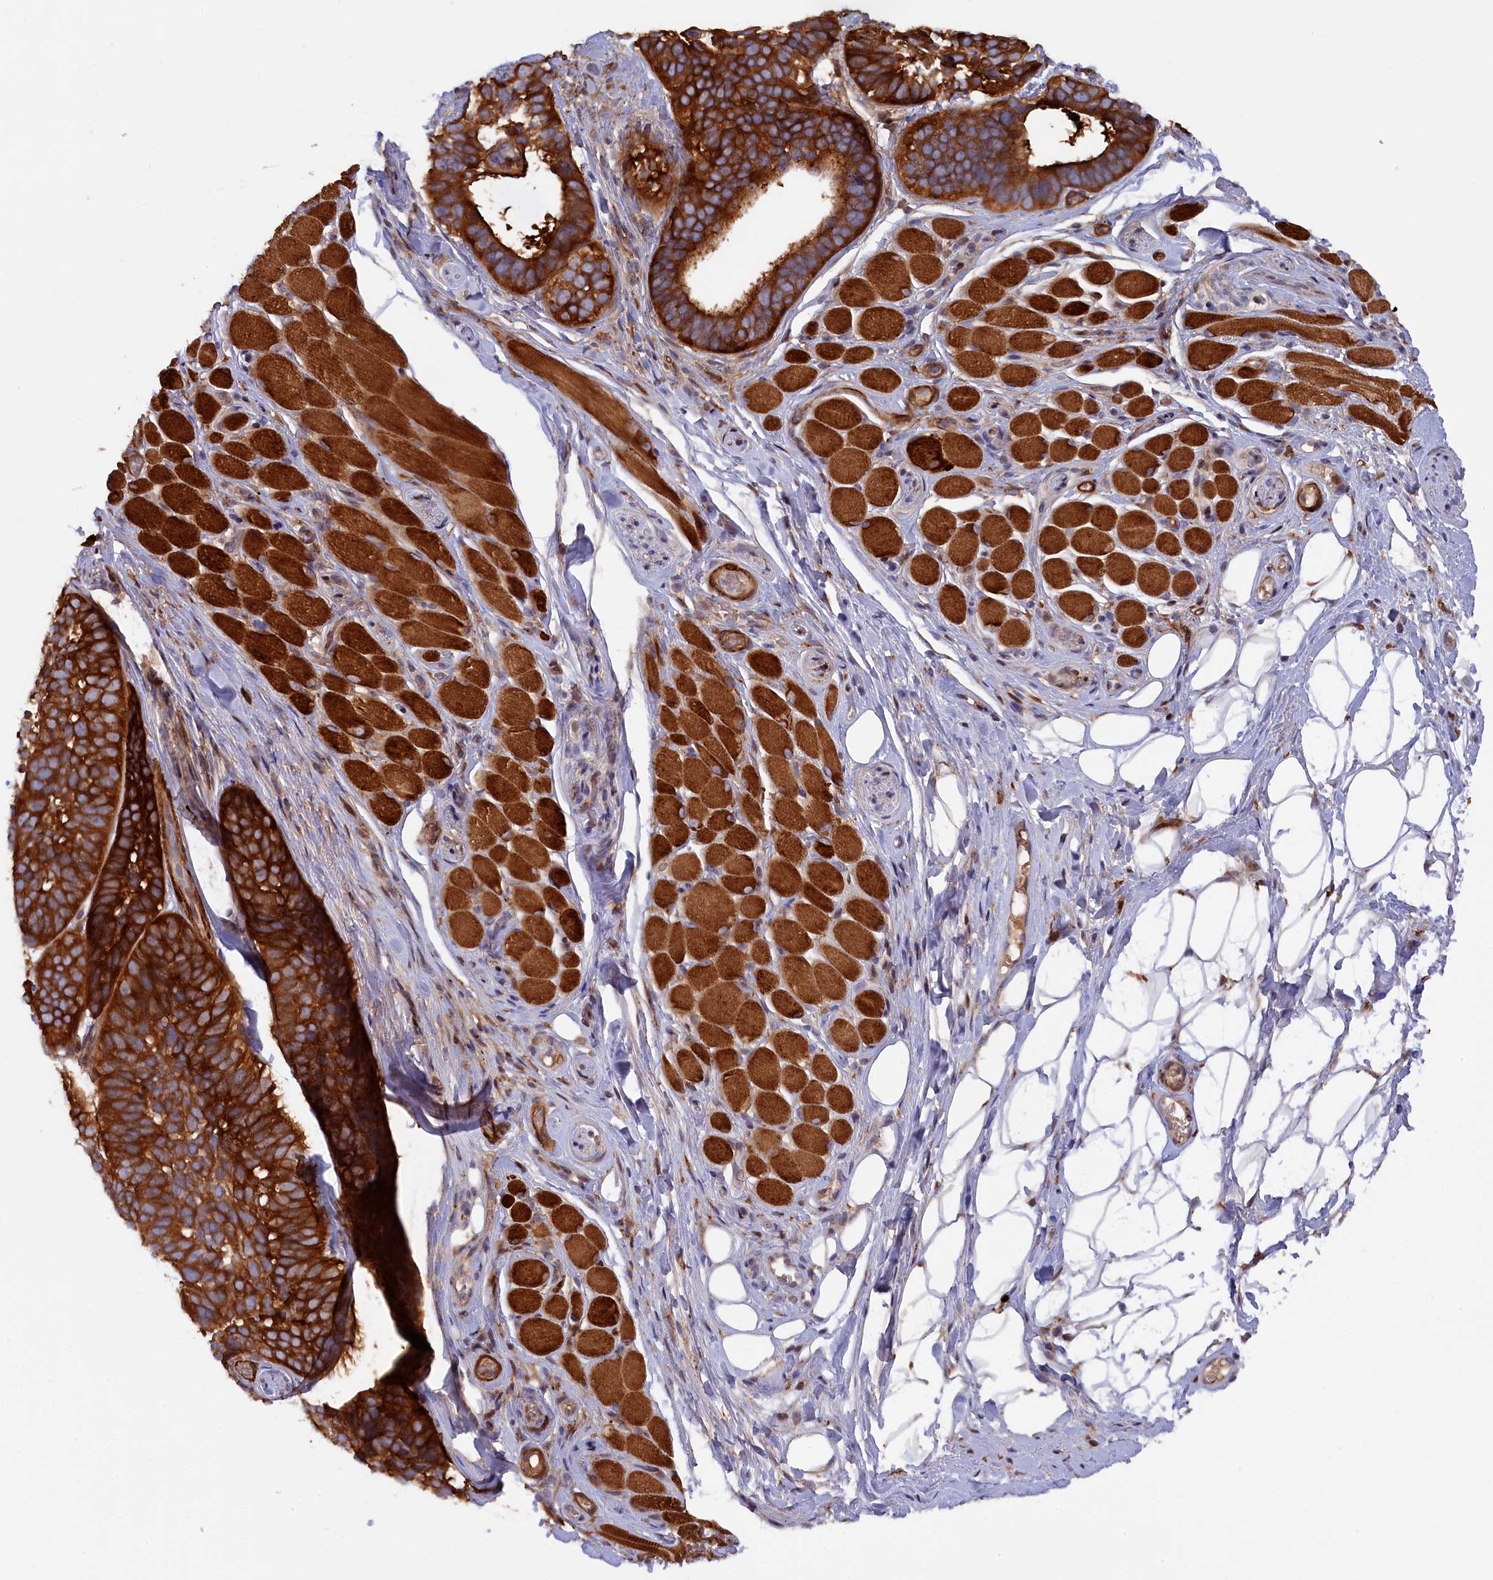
{"staining": {"intensity": "strong", "quantity": ">75%", "location": "cytoplasmic/membranous"}, "tissue": "skin cancer", "cell_type": "Tumor cells", "image_type": "cancer", "snomed": [{"axis": "morphology", "description": "Basal cell carcinoma"}, {"axis": "topography", "description": "Skin"}], "caption": "Immunohistochemical staining of human basal cell carcinoma (skin) exhibits high levels of strong cytoplasmic/membranous staining in about >75% of tumor cells.", "gene": "FERMT1", "patient": {"sex": "male", "age": 62}}